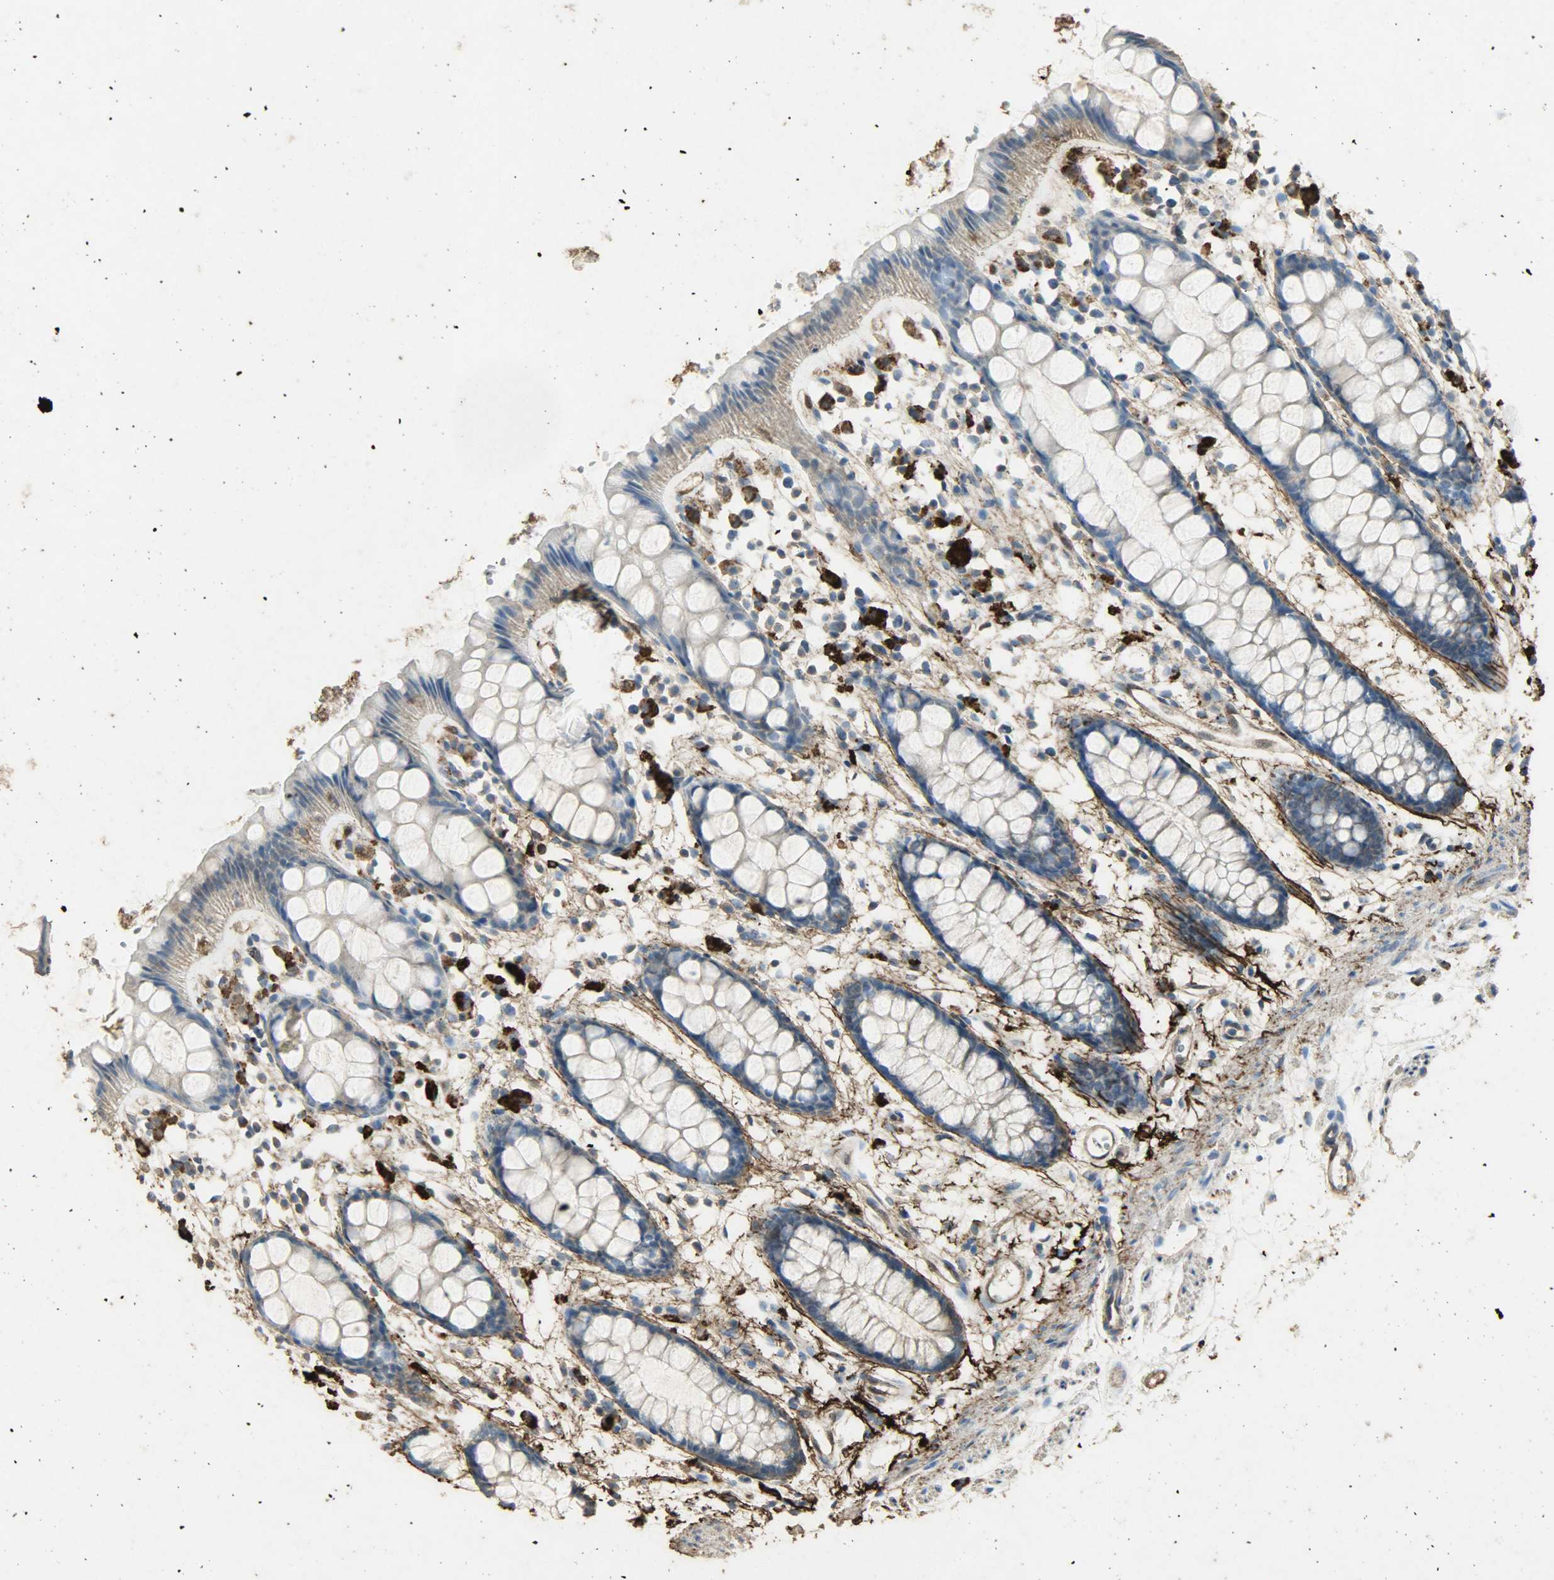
{"staining": {"intensity": "weak", "quantity": "<25%", "location": "cytoplasmic/membranous"}, "tissue": "rectum", "cell_type": "Glandular cells", "image_type": "normal", "snomed": [{"axis": "morphology", "description": "Normal tissue, NOS"}, {"axis": "topography", "description": "Rectum"}], "caption": "Immunohistochemistry (IHC) photomicrograph of normal rectum: rectum stained with DAB reveals no significant protein expression in glandular cells. (DAB immunohistochemistry, high magnification).", "gene": "ASB9", "patient": {"sex": "female", "age": 66}}